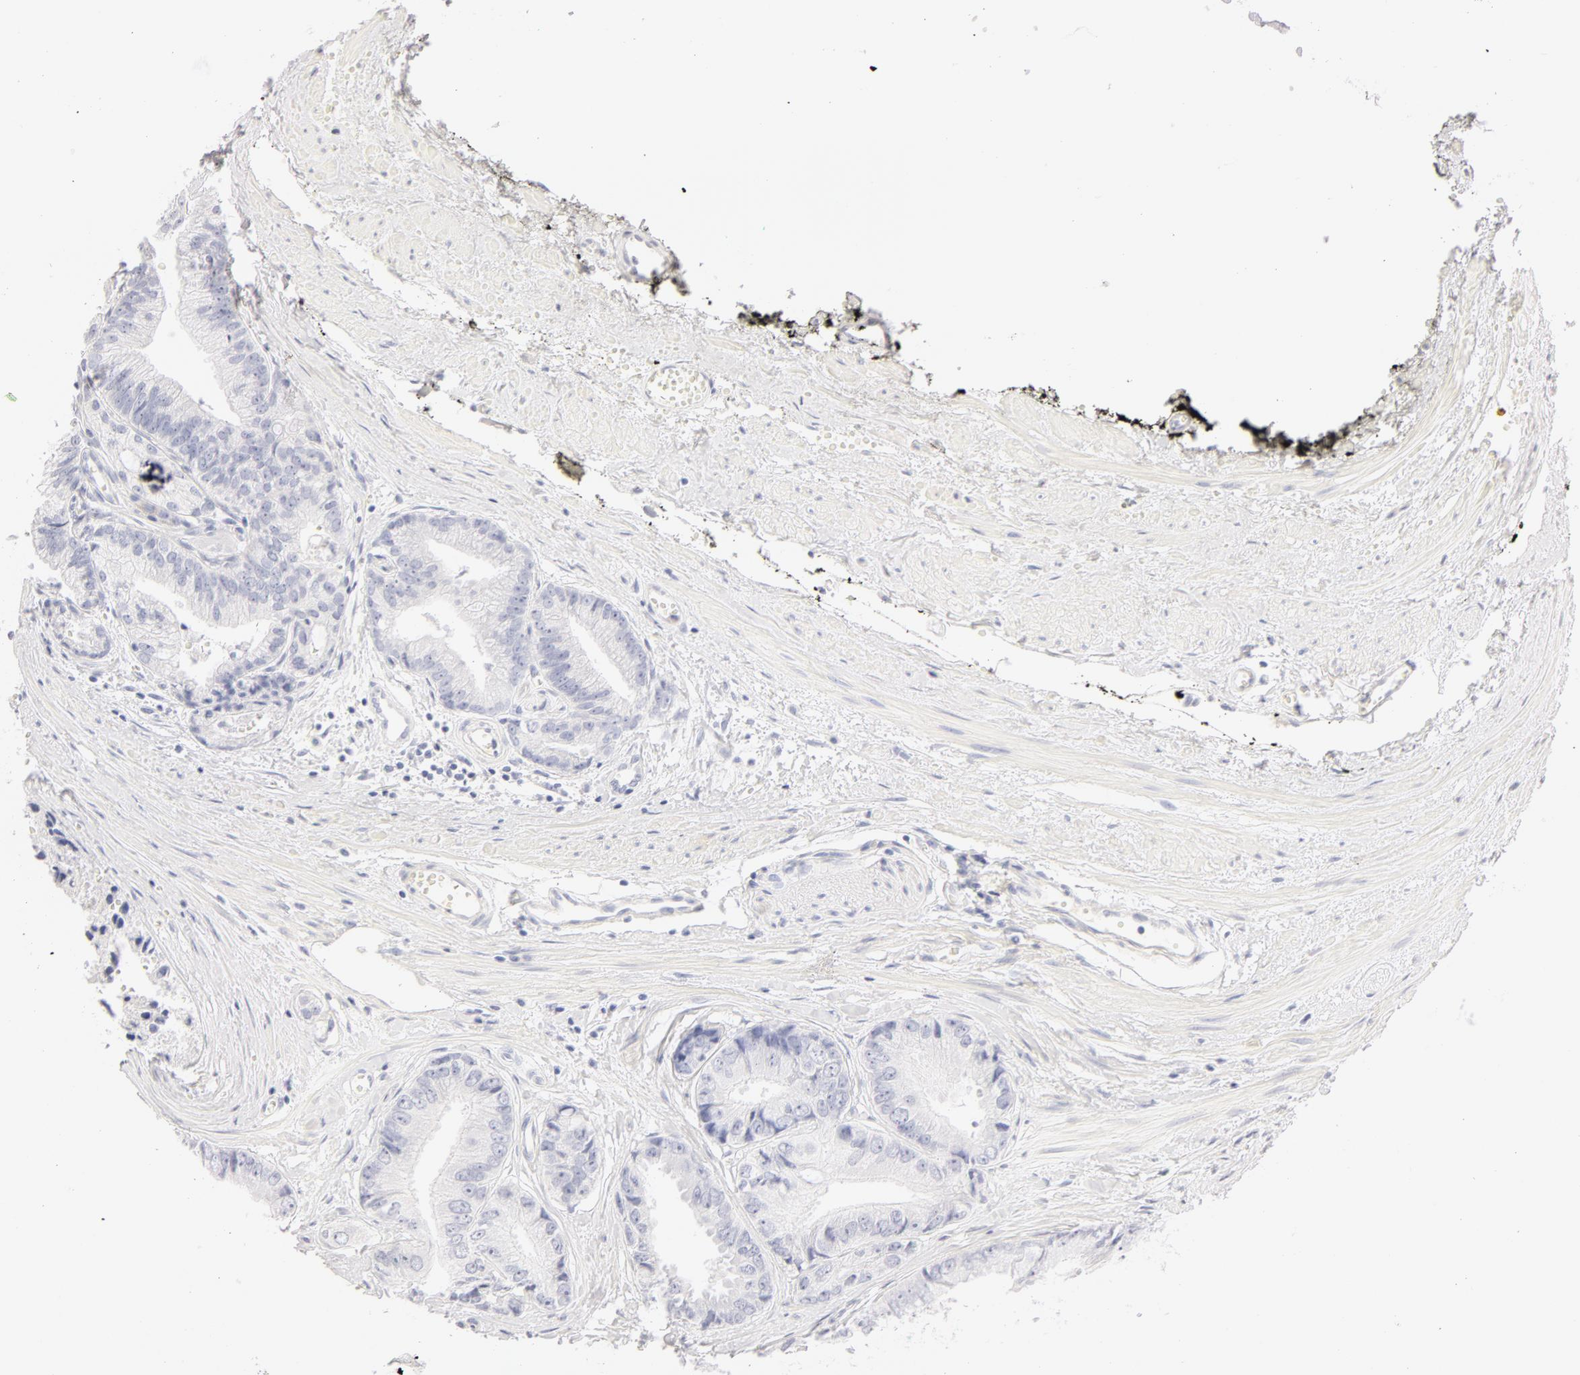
{"staining": {"intensity": "negative", "quantity": "none", "location": "none"}, "tissue": "prostate cancer", "cell_type": "Tumor cells", "image_type": "cancer", "snomed": [{"axis": "morphology", "description": "Adenocarcinoma, High grade"}, {"axis": "topography", "description": "Prostate"}], "caption": "Immunohistochemistry (IHC) micrograph of neoplastic tissue: human prostate cancer (adenocarcinoma (high-grade)) stained with DAB shows no significant protein staining in tumor cells.", "gene": "LGALS7B", "patient": {"sex": "male", "age": 56}}